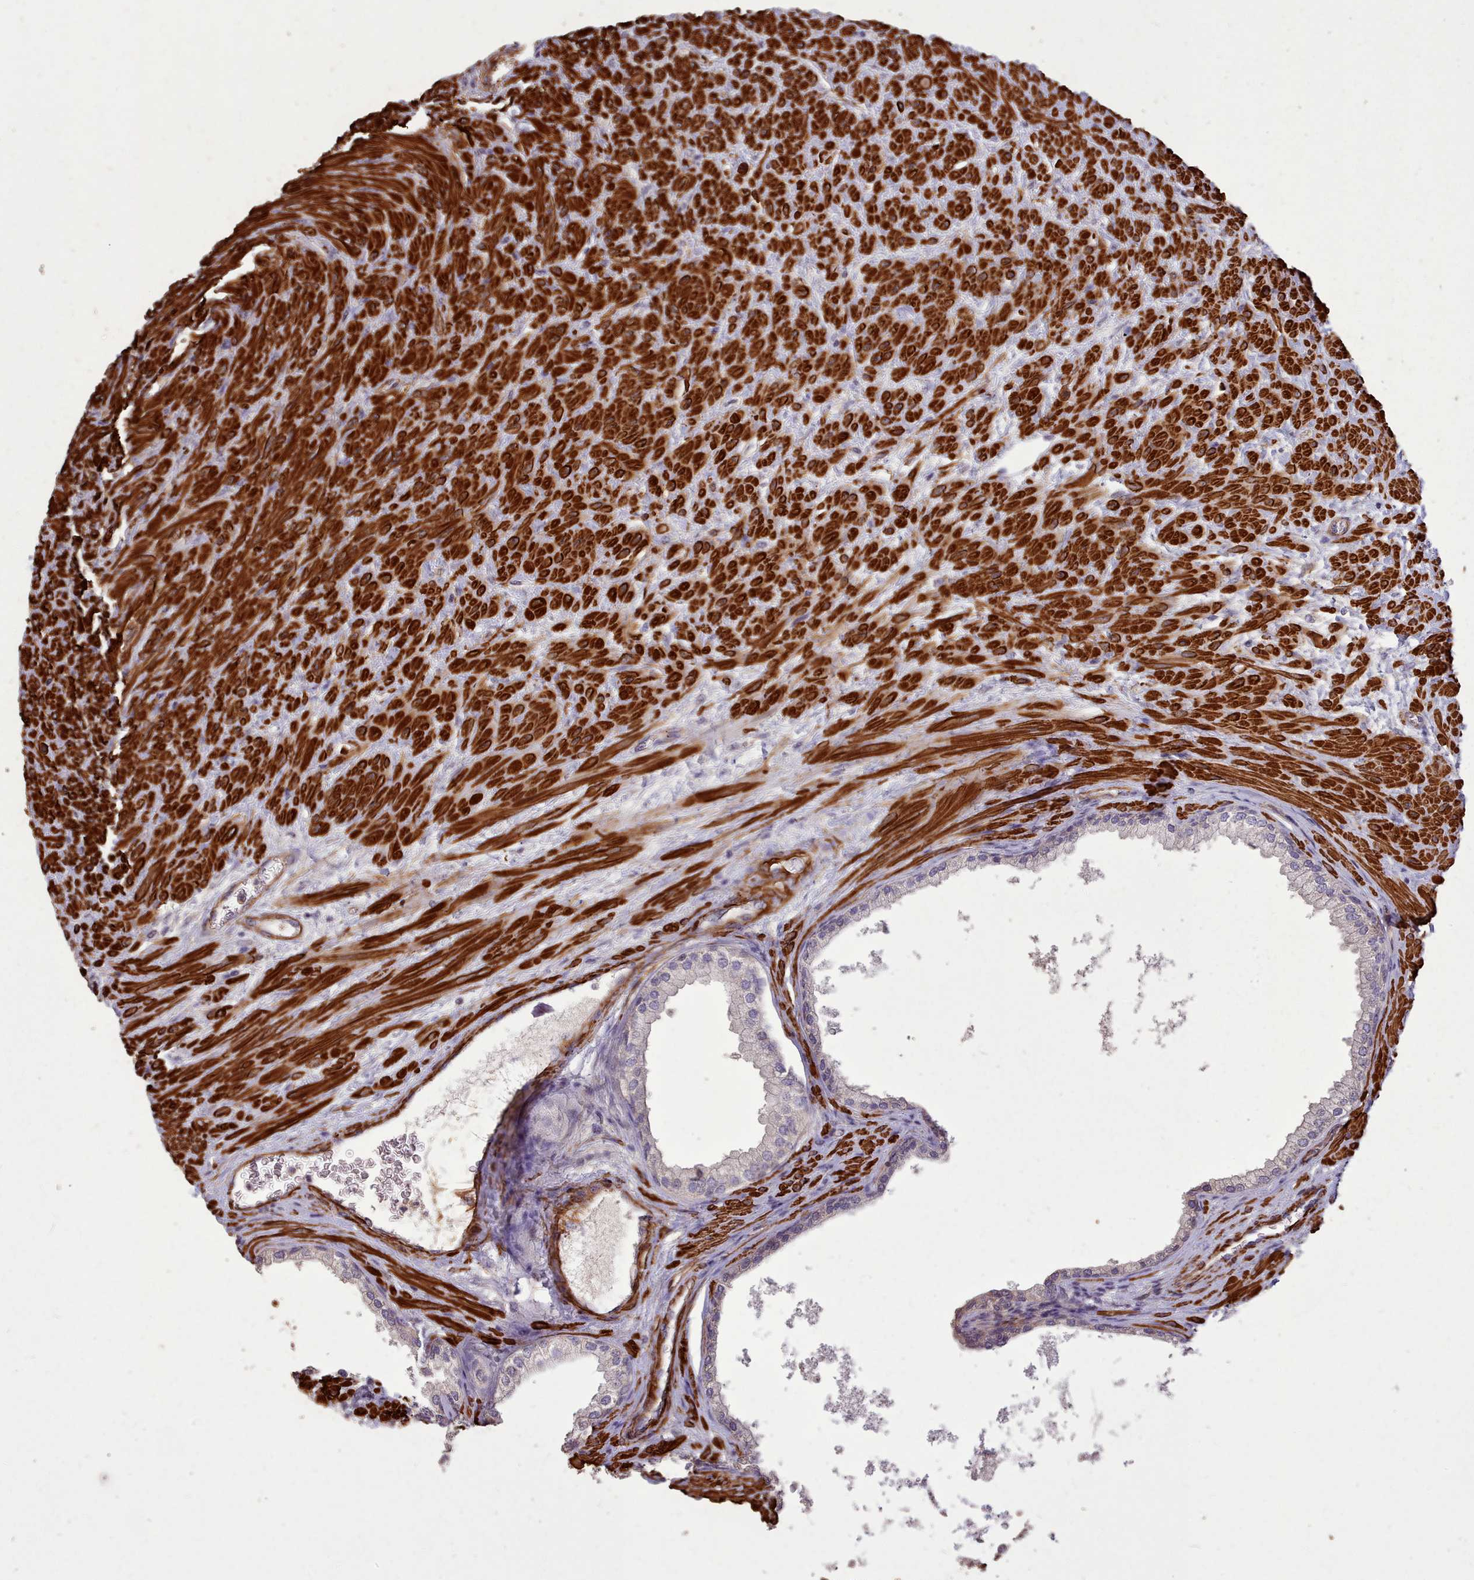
{"staining": {"intensity": "weak", "quantity": "<25%", "location": "cytoplasmic/membranous"}, "tissue": "prostate", "cell_type": "Glandular cells", "image_type": "normal", "snomed": [{"axis": "morphology", "description": "Normal tissue, NOS"}, {"axis": "topography", "description": "Prostate"}], "caption": "Prostate was stained to show a protein in brown. There is no significant expression in glandular cells.", "gene": "NLRC4", "patient": {"sex": "male", "age": 76}}